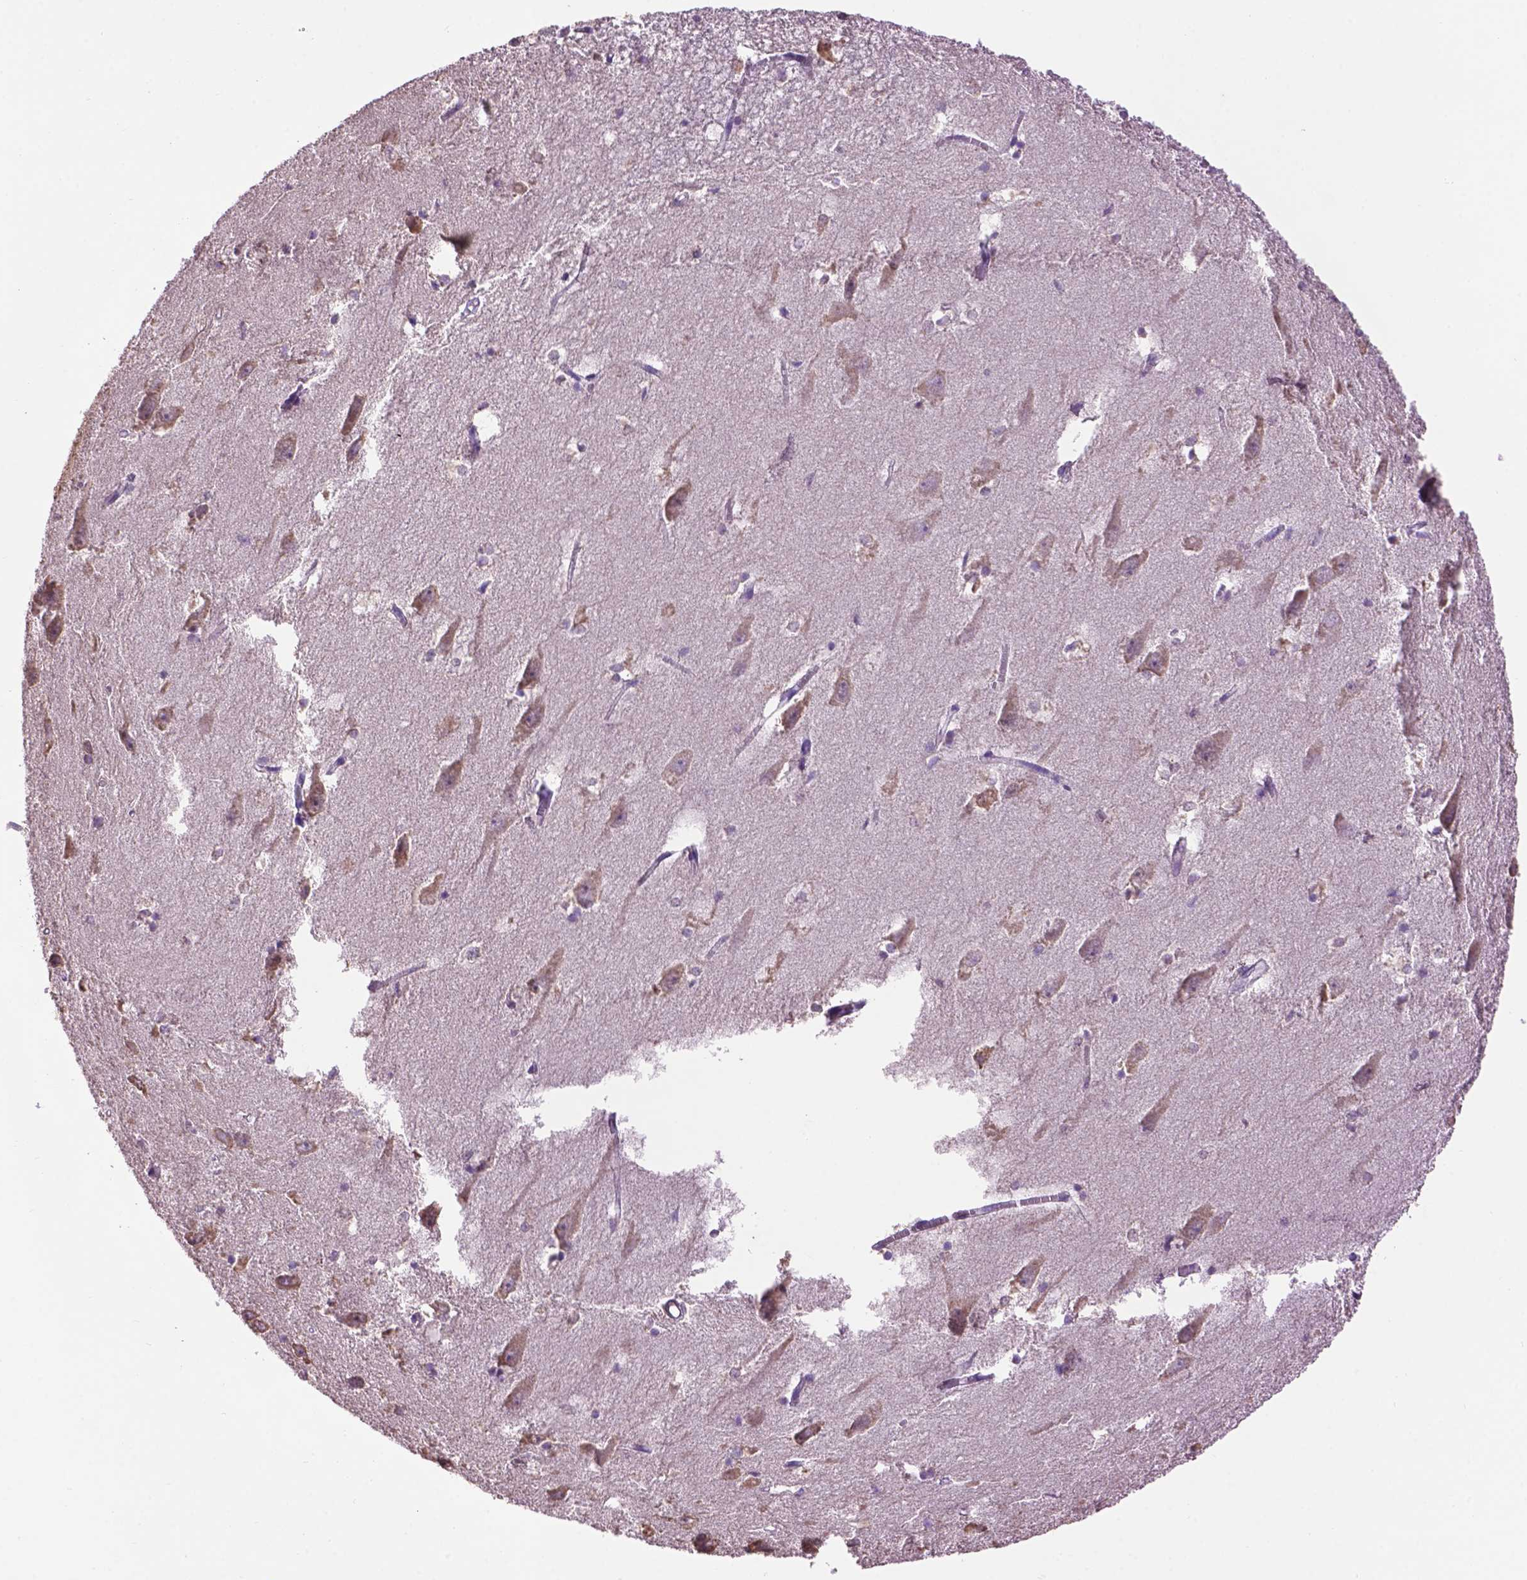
{"staining": {"intensity": "moderate", "quantity": "<25%", "location": "cytoplasmic/membranous"}, "tissue": "hippocampus", "cell_type": "Glial cells", "image_type": "normal", "snomed": [{"axis": "morphology", "description": "Normal tissue, NOS"}, {"axis": "topography", "description": "Lateral ventricle wall"}, {"axis": "topography", "description": "Hippocampus"}], "caption": "Moderate cytoplasmic/membranous protein staining is identified in about <25% of glial cells in hippocampus.", "gene": "PPP2R5E", "patient": {"sex": "female", "age": 63}}